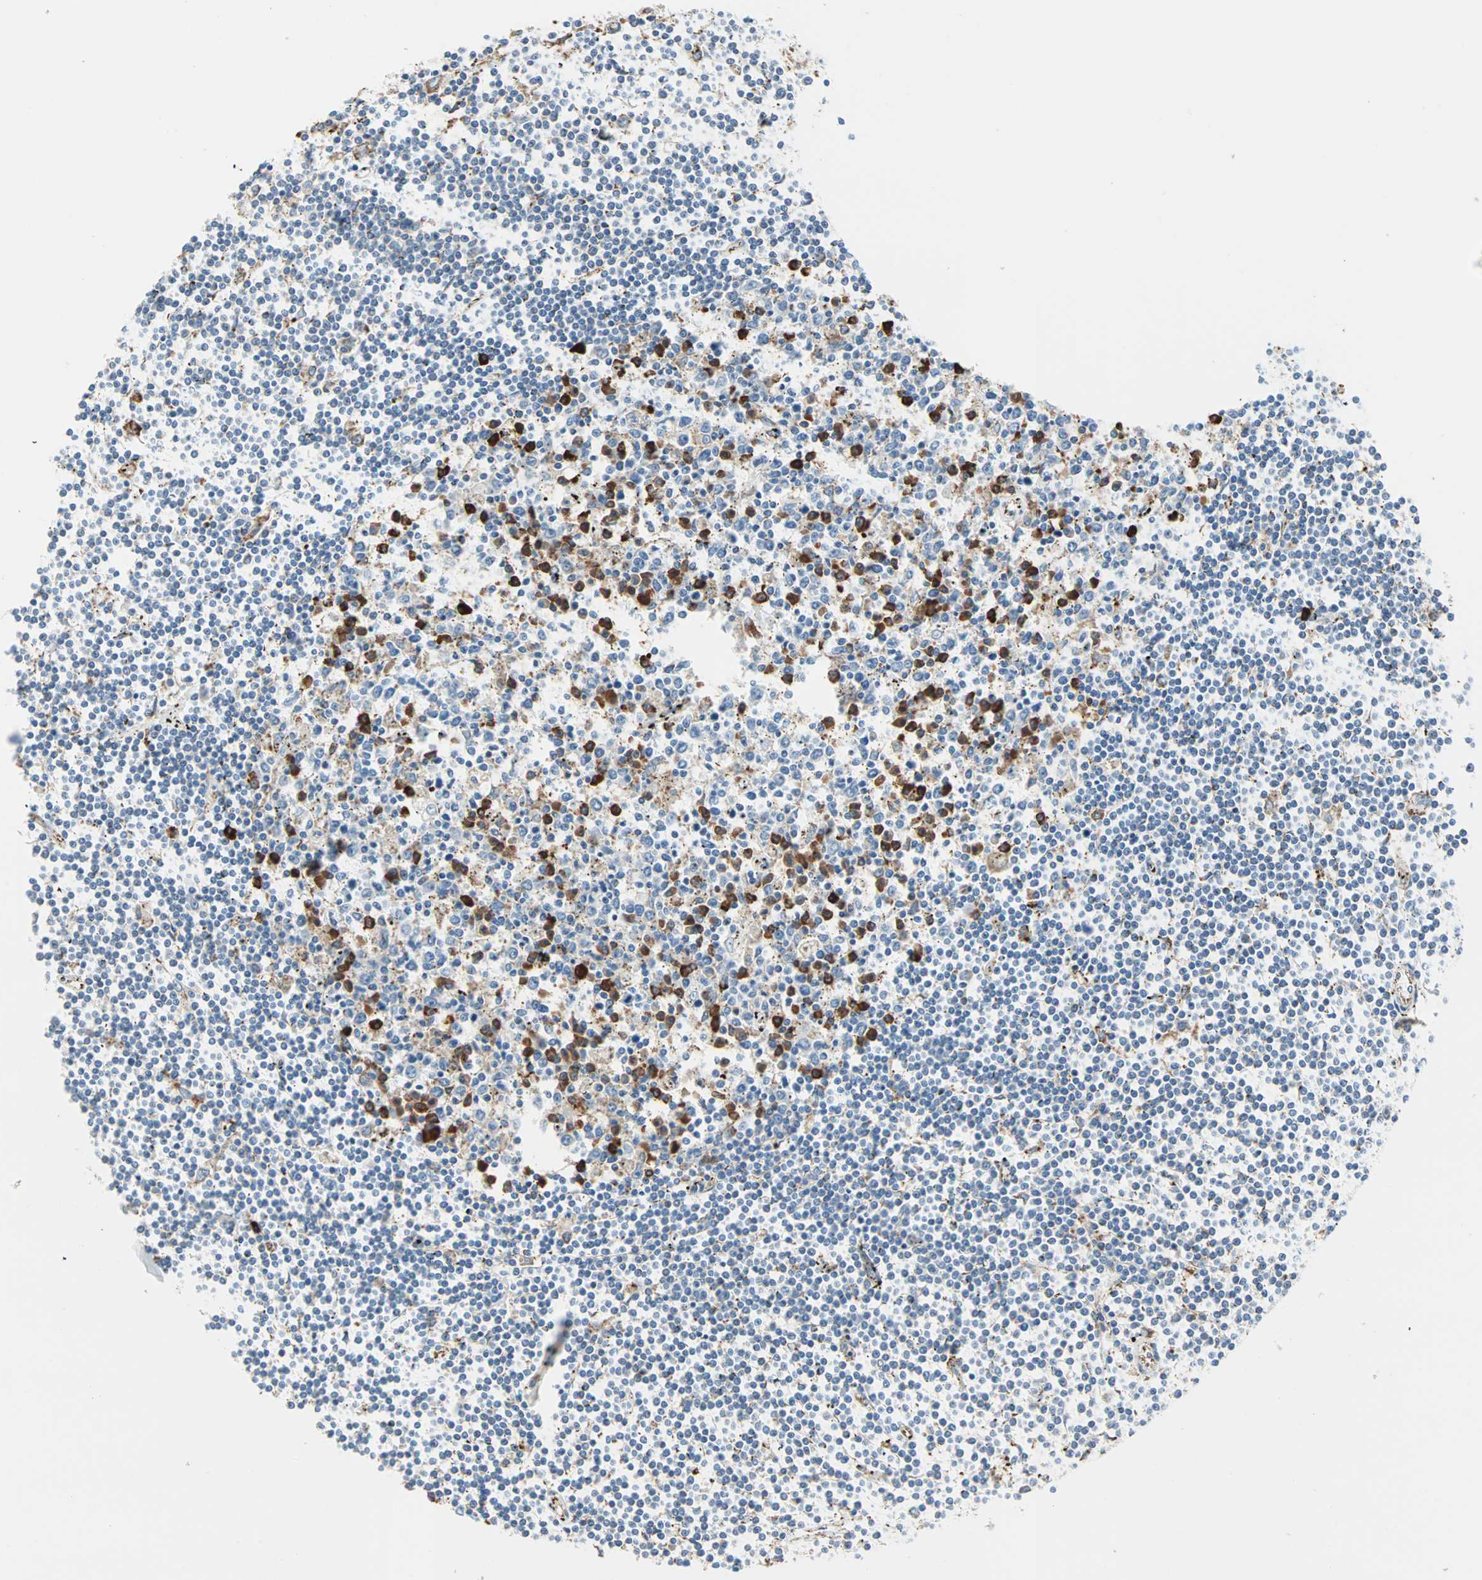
{"staining": {"intensity": "weak", "quantity": "<25%", "location": "cytoplasmic/membranous"}, "tissue": "lymphoma", "cell_type": "Tumor cells", "image_type": "cancer", "snomed": [{"axis": "morphology", "description": "Malignant lymphoma, non-Hodgkin's type, Low grade"}, {"axis": "topography", "description": "Spleen"}], "caption": "High magnification brightfield microscopy of lymphoma stained with DAB (brown) and counterstained with hematoxylin (blue): tumor cells show no significant expression.", "gene": "PLCXD1", "patient": {"sex": "male", "age": 76}}